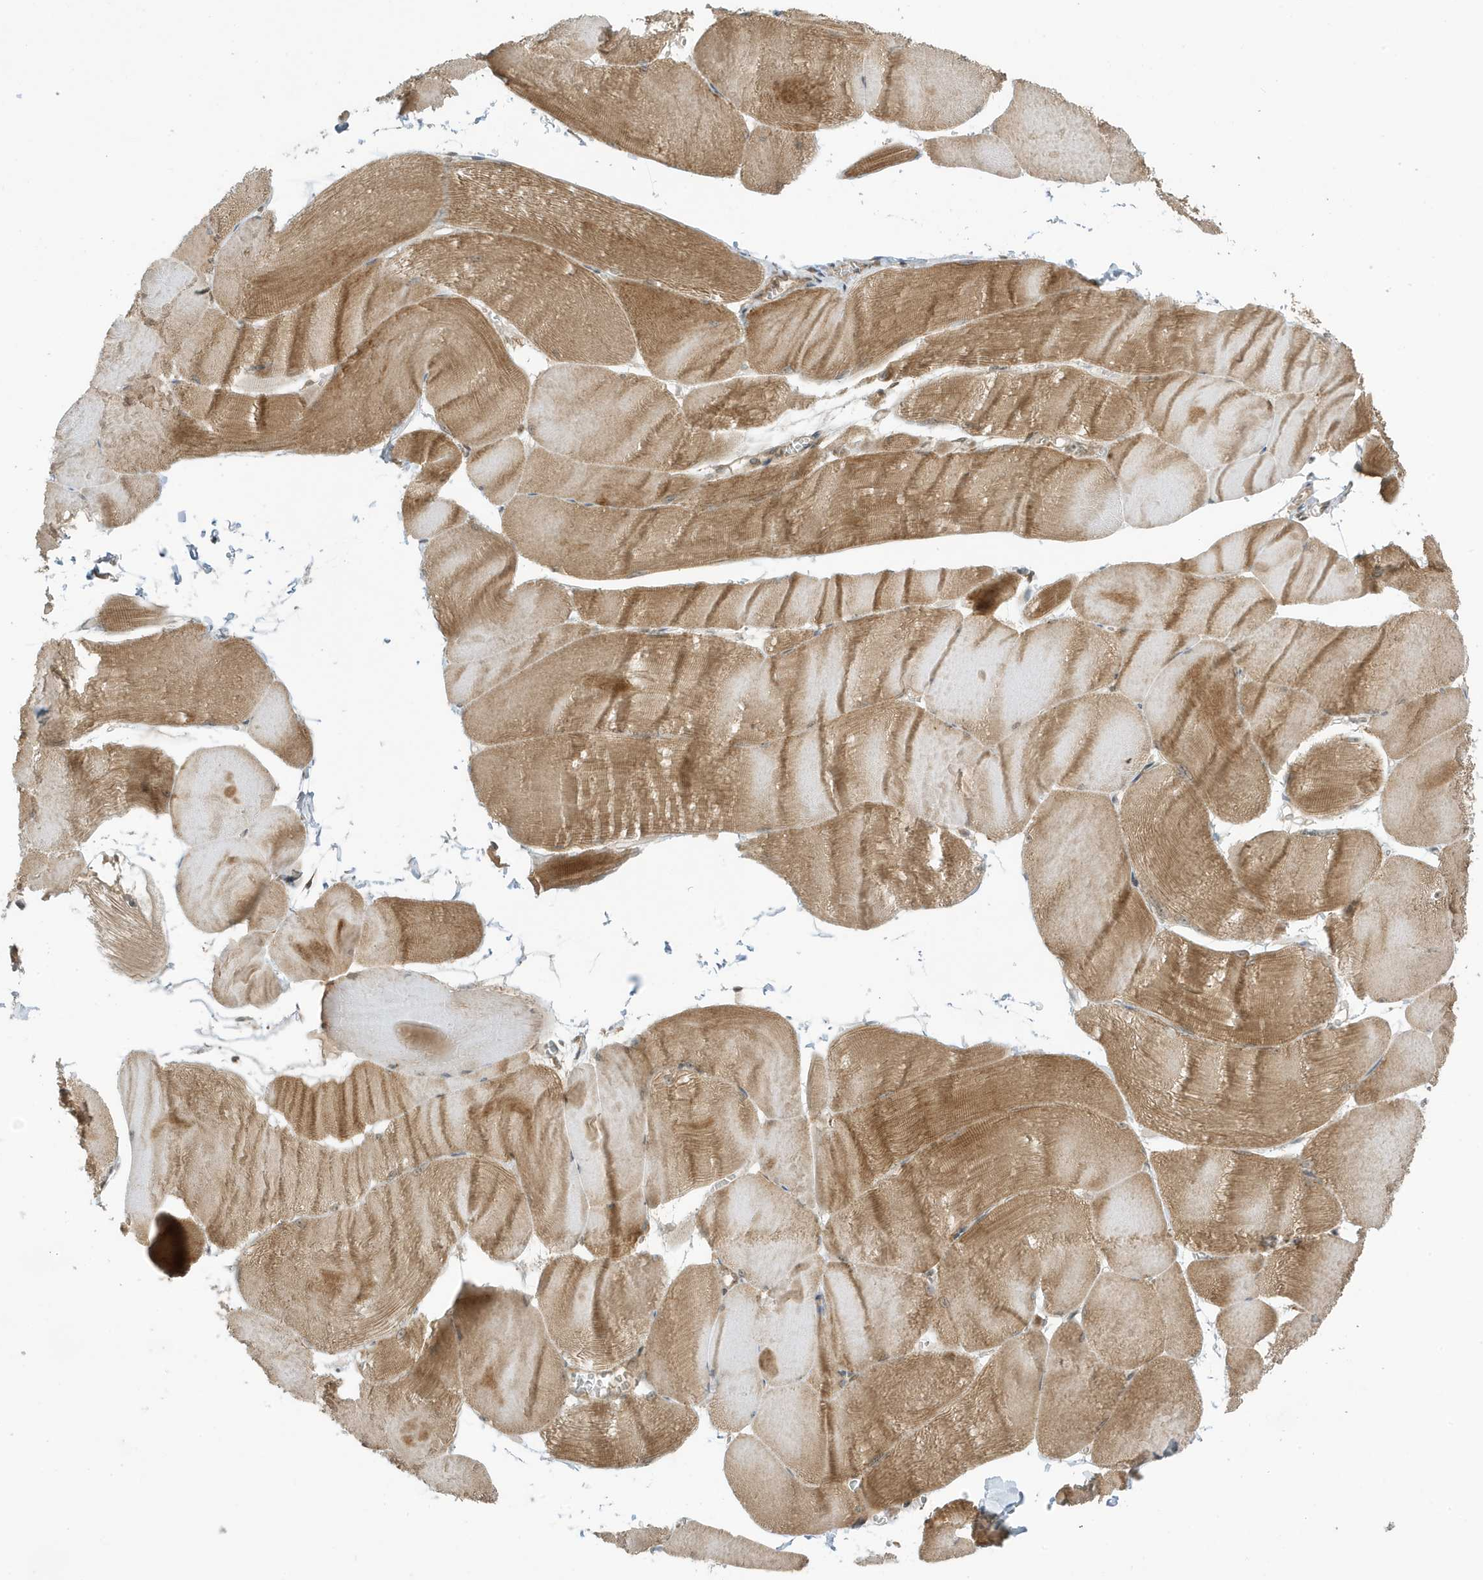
{"staining": {"intensity": "moderate", "quantity": ">75%", "location": "cytoplasmic/membranous"}, "tissue": "skeletal muscle", "cell_type": "Myocytes", "image_type": "normal", "snomed": [{"axis": "morphology", "description": "Normal tissue, NOS"}, {"axis": "morphology", "description": "Basal cell carcinoma"}, {"axis": "topography", "description": "Skeletal muscle"}], "caption": "Protein staining of normal skeletal muscle demonstrates moderate cytoplasmic/membranous expression in about >75% of myocytes. (DAB (3,3'-diaminobenzidine) = brown stain, brightfield microscopy at high magnification).", "gene": "DHX36", "patient": {"sex": "female", "age": 64}}